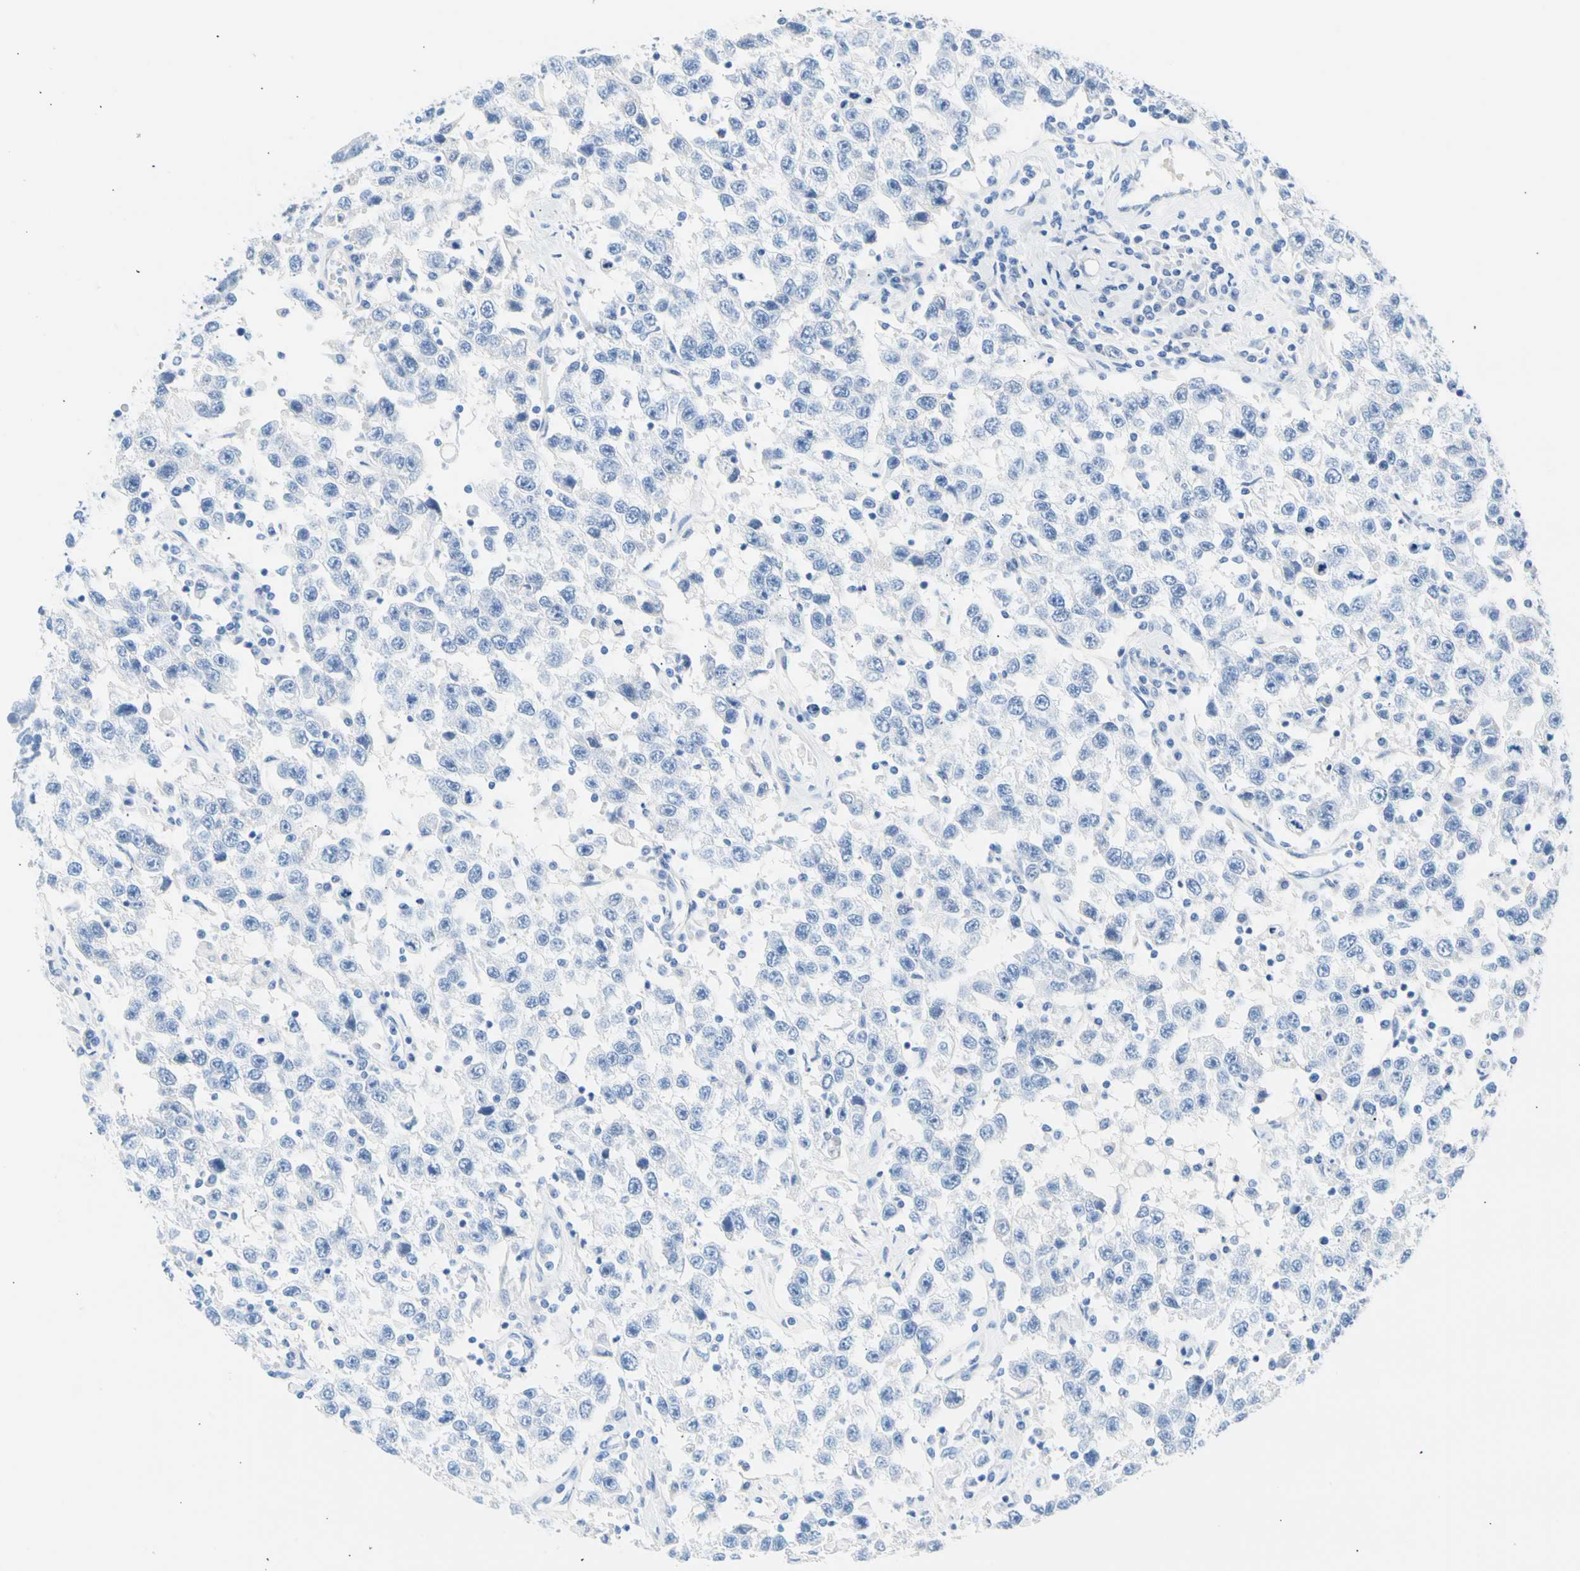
{"staining": {"intensity": "negative", "quantity": "none", "location": "none"}, "tissue": "testis cancer", "cell_type": "Tumor cells", "image_type": "cancer", "snomed": [{"axis": "morphology", "description": "Seminoma, NOS"}, {"axis": "topography", "description": "Testis"}], "caption": "The micrograph reveals no staining of tumor cells in testis seminoma.", "gene": "CEL", "patient": {"sex": "male", "age": 41}}